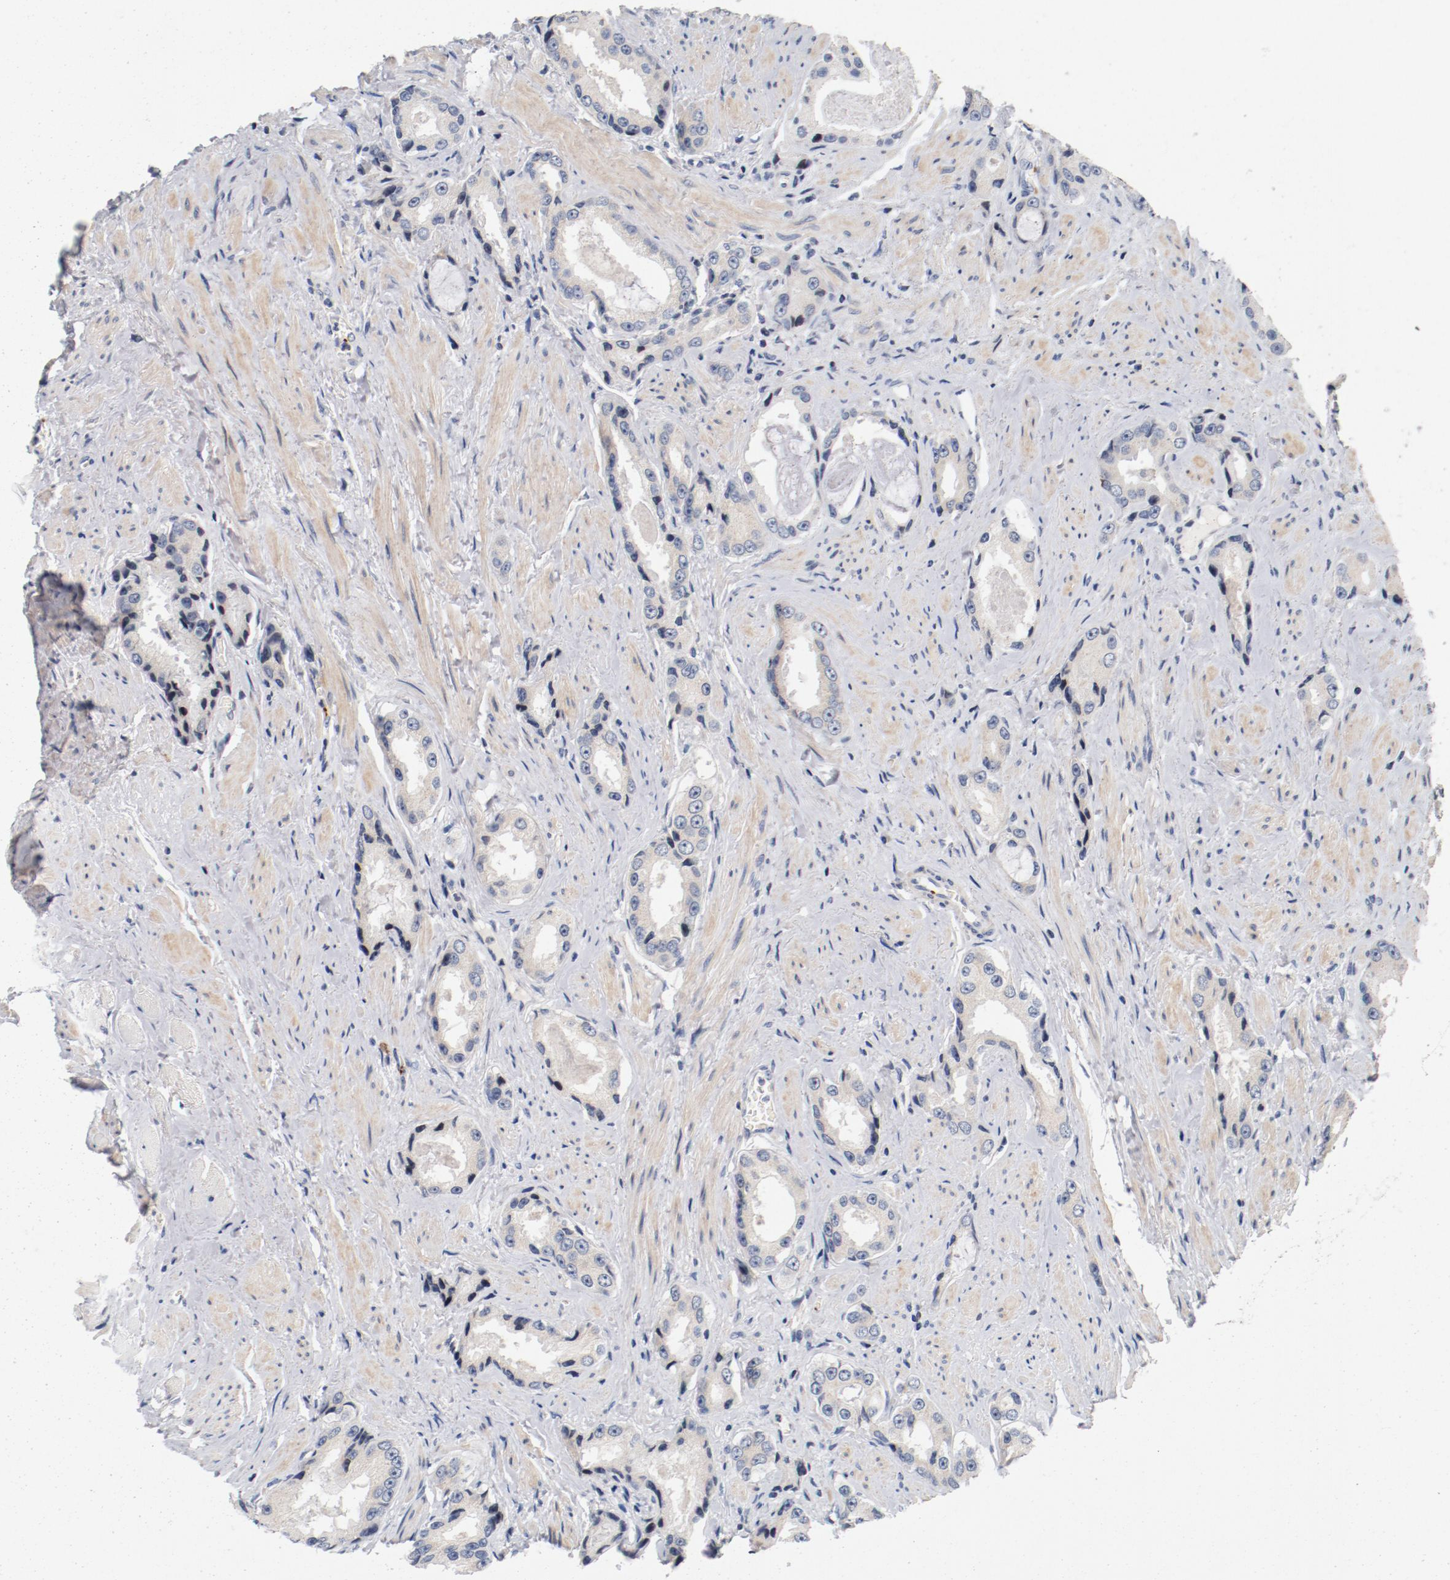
{"staining": {"intensity": "weak", "quantity": "25%-75%", "location": "cytoplasmic/membranous"}, "tissue": "prostate cancer", "cell_type": "Tumor cells", "image_type": "cancer", "snomed": [{"axis": "morphology", "description": "Adenocarcinoma, Medium grade"}, {"axis": "topography", "description": "Prostate"}], "caption": "Protein staining reveals weak cytoplasmic/membranous staining in approximately 25%-75% of tumor cells in prostate cancer (medium-grade adenocarcinoma). (DAB (3,3'-diaminobenzidine) IHC with brightfield microscopy, high magnification).", "gene": "PIM1", "patient": {"sex": "male", "age": 60}}